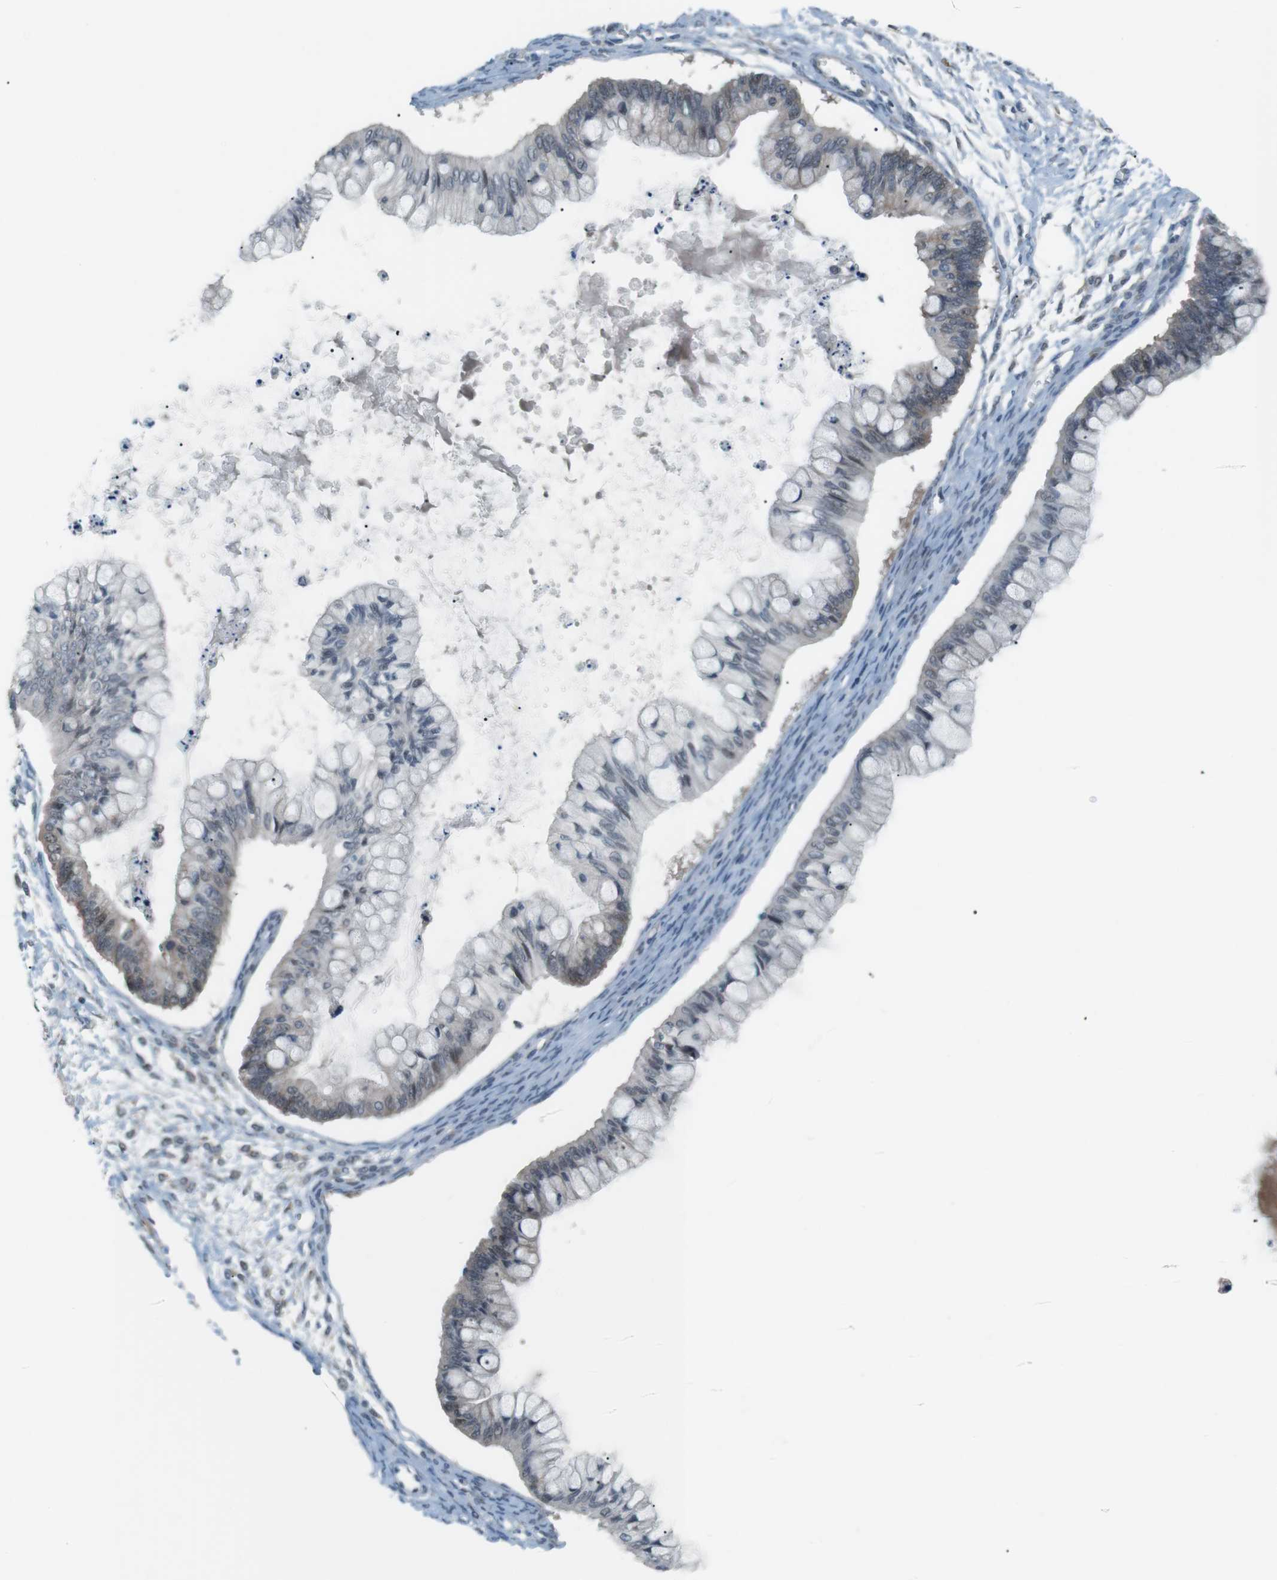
{"staining": {"intensity": "negative", "quantity": "none", "location": "none"}, "tissue": "ovarian cancer", "cell_type": "Tumor cells", "image_type": "cancer", "snomed": [{"axis": "morphology", "description": "Cystadenocarcinoma, mucinous, NOS"}, {"axis": "topography", "description": "Ovary"}], "caption": "High magnification brightfield microscopy of ovarian cancer (mucinous cystadenocarcinoma) stained with DAB (brown) and counterstained with hematoxylin (blue): tumor cells show no significant expression. The staining was performed using DAB (3,3'-diaminobenzidine) to visualize the protein expression in brown, while the nuclei were stained in blue with hematoxylin (Magnification: 20x).", "gene": "RTN3", "patient": {"sex": "female", "age": 57}}